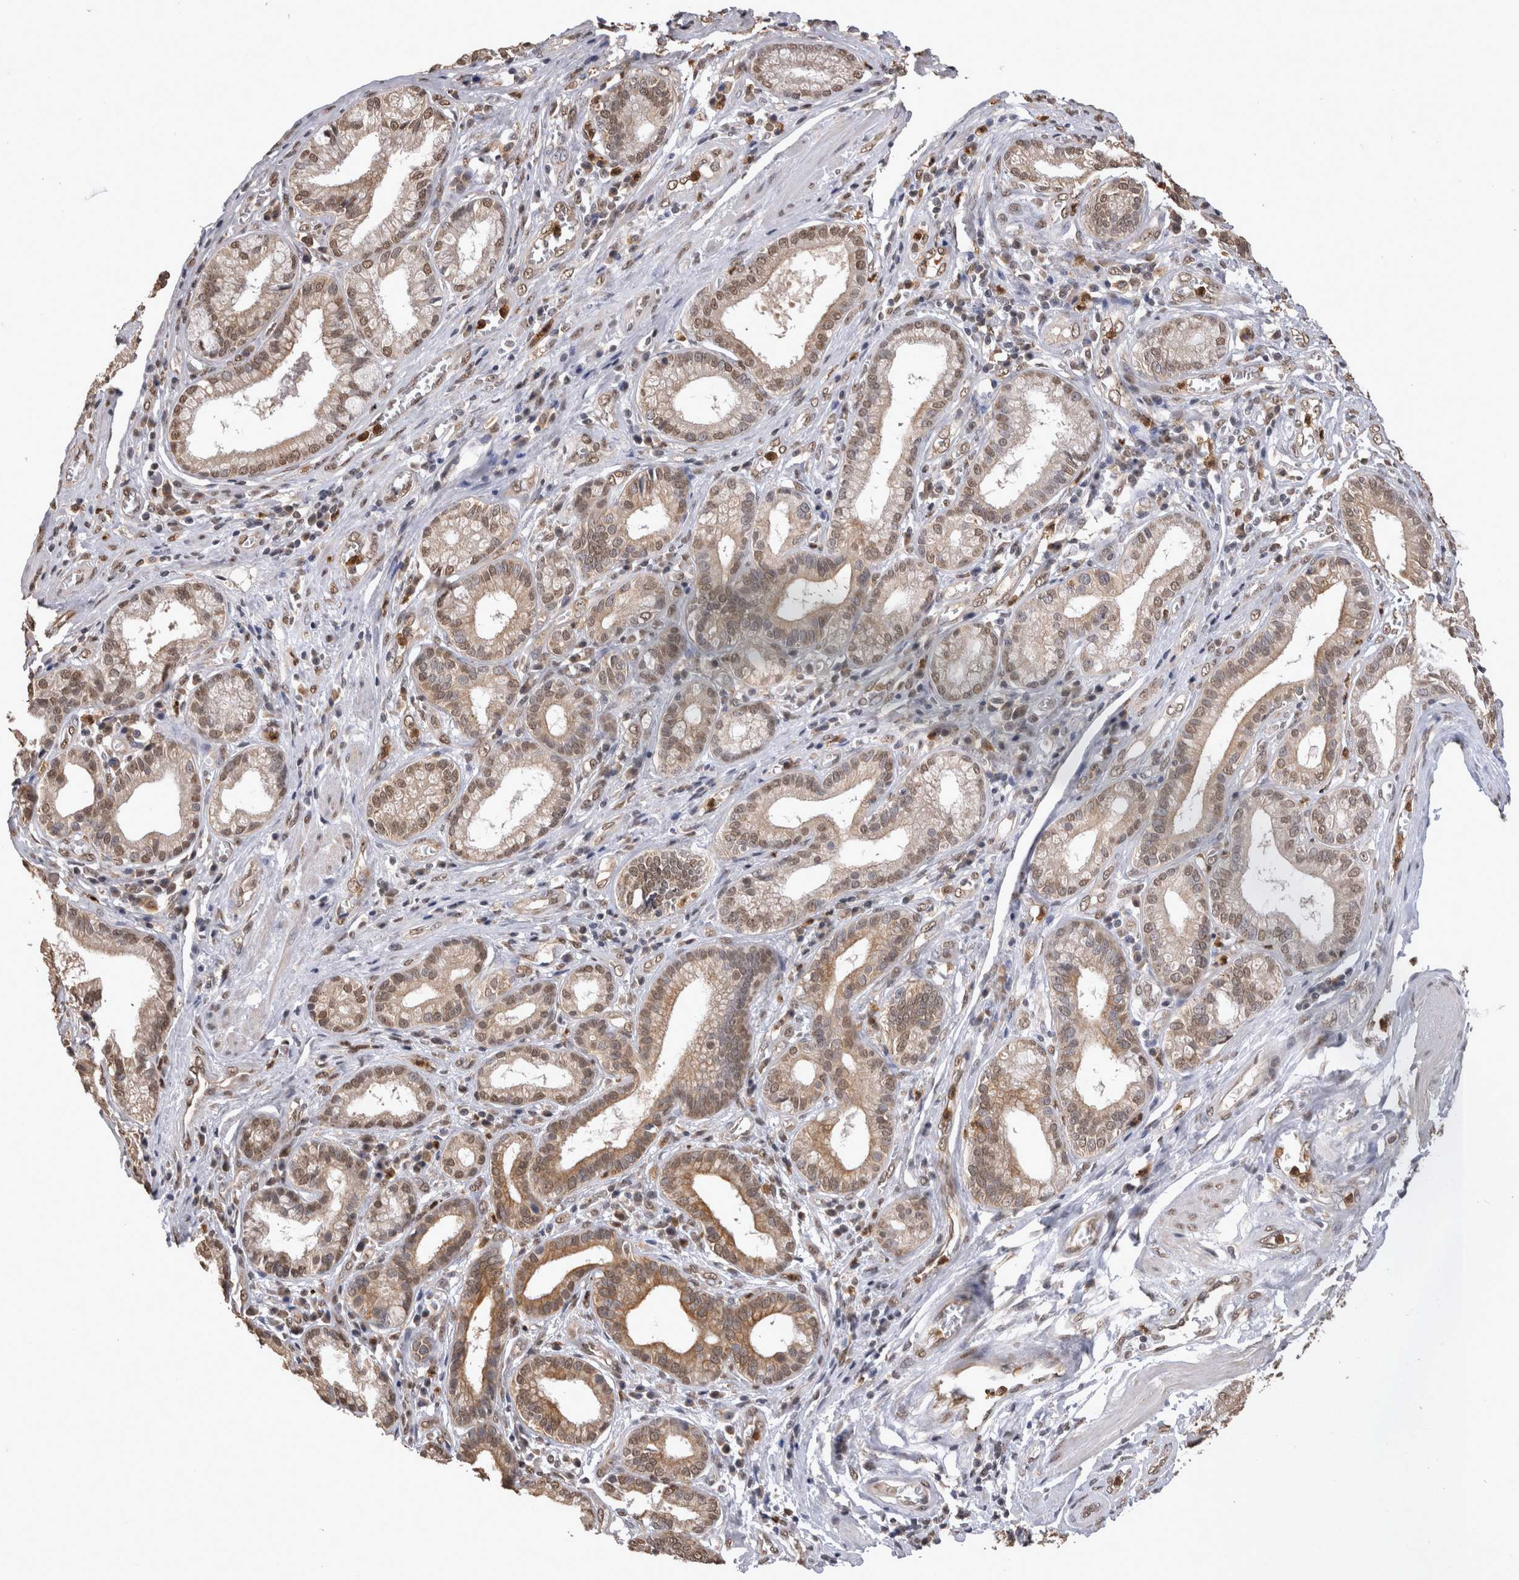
{"staining": {"intensity": "moderate", "quantity": ">75%", "location": "cytoplasmic/membranous,nuclear"}, "tissue": "pancreatic cancer", "cell_type": "Tumor cells", "image_type": "cancer", "snomed": [{"axis": "morphology", "description": "Adenocarcinoma, NOS"}, {"axis": "topography", "description": "Pancreas"}], "caption": "An IHC histopathology image of neoplastic tissue is shown. Protein staining in brown shows moderate cytoplasmic/membranous and nuclear positivity in adenocarcinoma (pancreatic) within tumor cells.", "gene": "PAK4", "patient": {"sex": "female", "age": 75}}